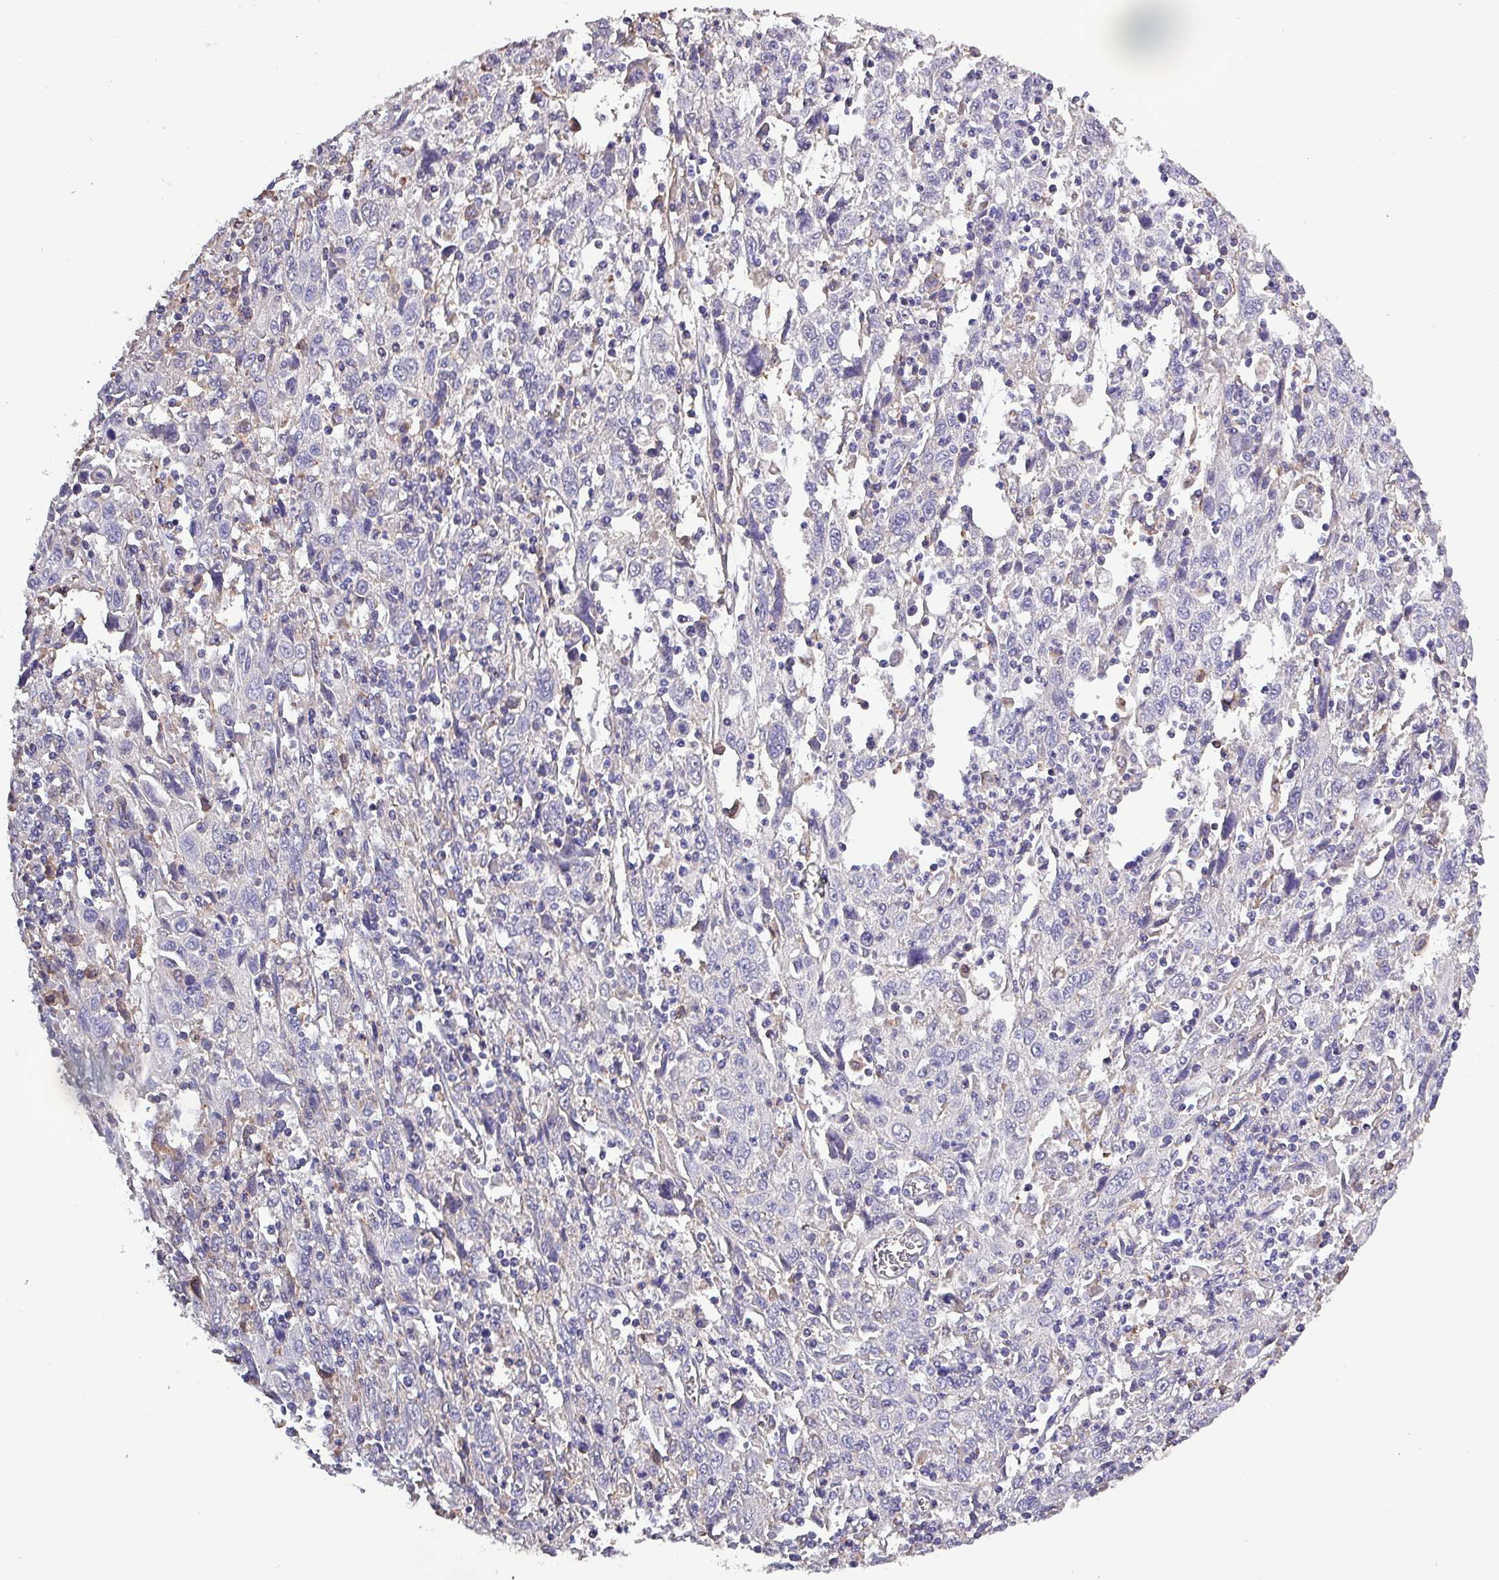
{"staining": {"intensity": "negative", "quantity": "none", "location": "none"}, "tissue": "cervical cancer", "cell_type": "Tumor cells", "image_type": "cancer", "snomed": [{"axis": "morphology", "description": "Squamous cell carcinoma, NOS"}, {"axis": "topography", "description": "Cervix"}], "caption": "DAB immunohistochemical staining of cervical squamous cell carcinoma shows no significant expression in tumor cells. (IHC, brightfield microscopy, high magnification).", "gene": "HTRA4", "patient": {"sex": "female", "age": 46}}